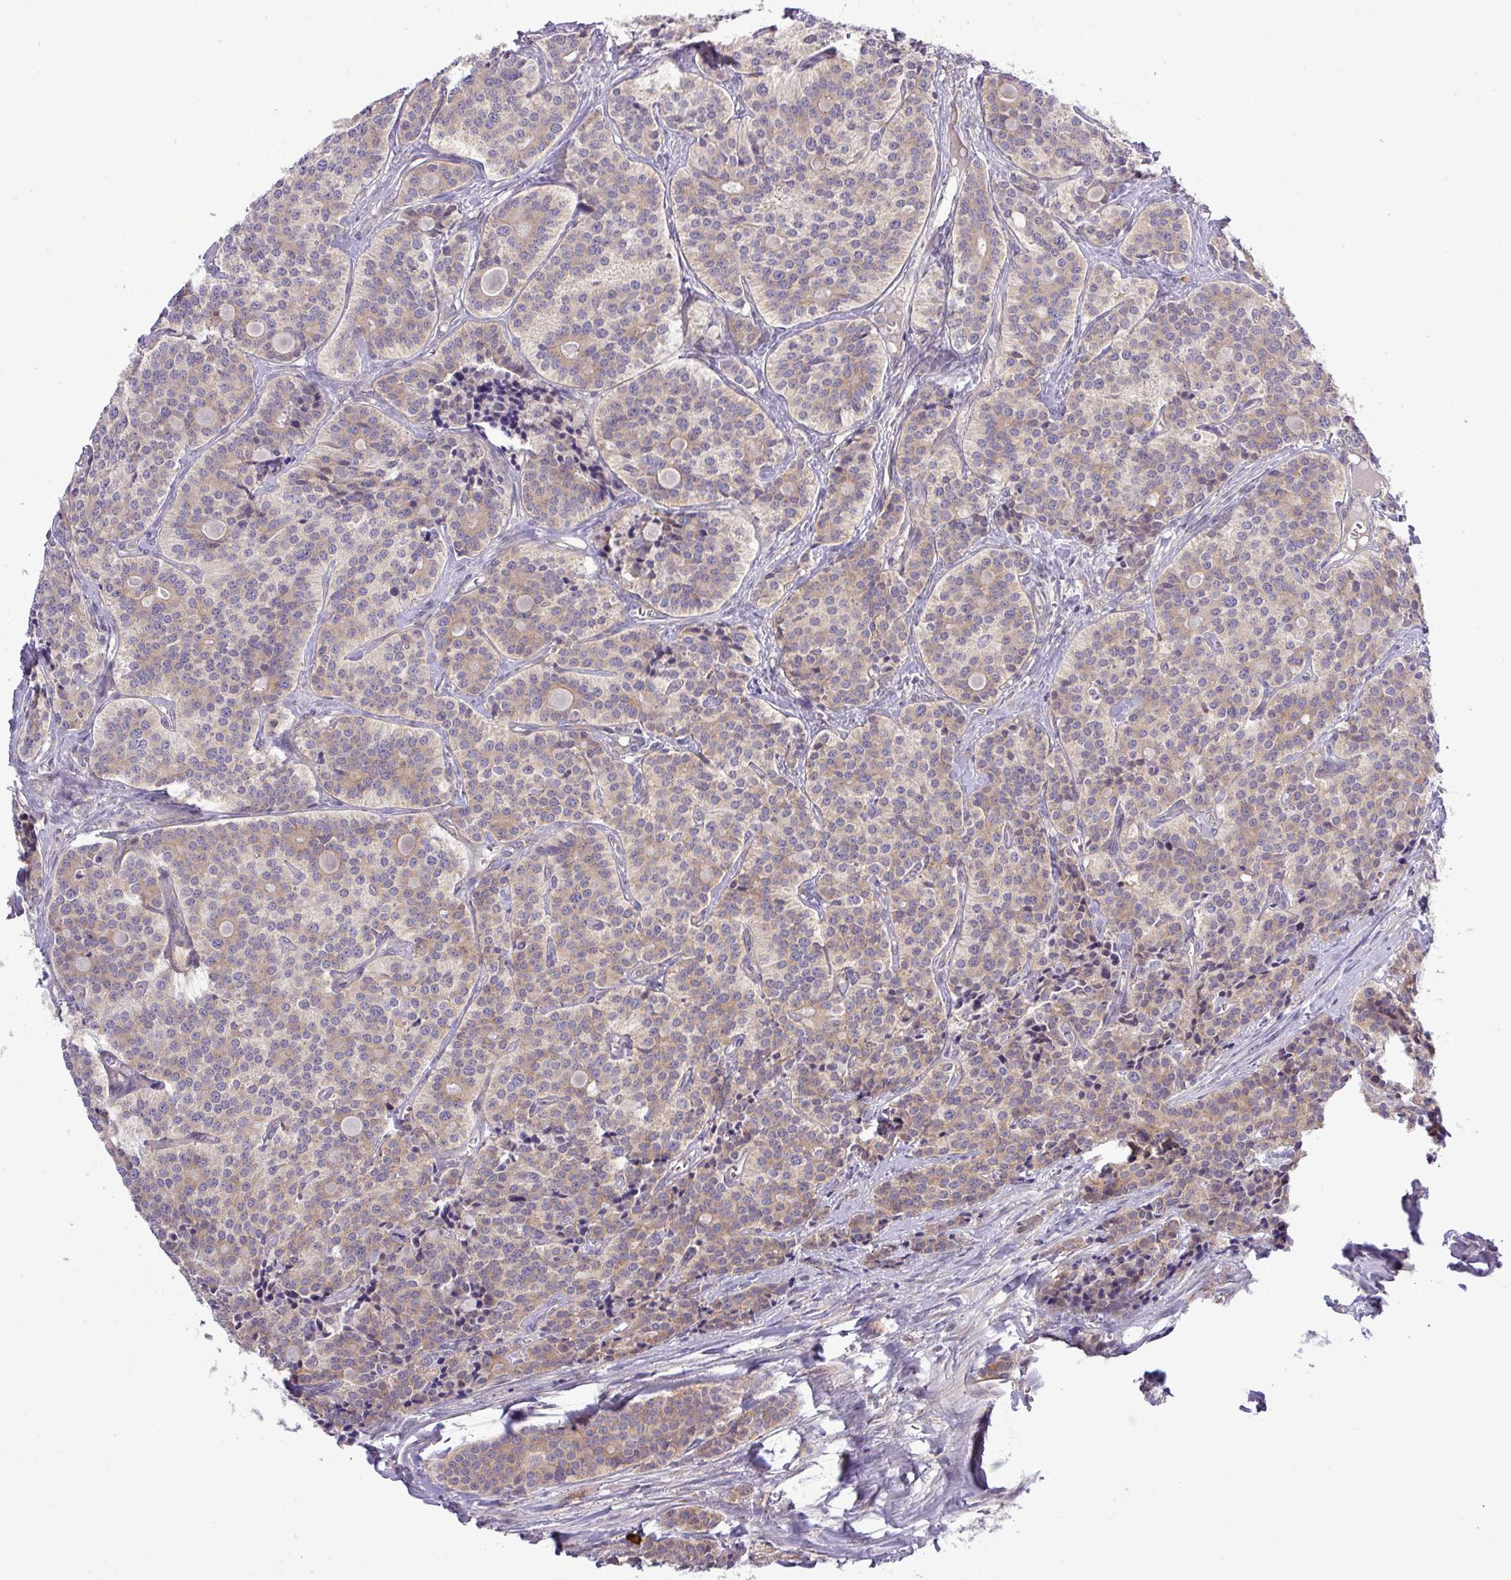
{"staining": {"intensity": "weak", "quantity": "25%-75%", "location": "cytoplasmic/membranous"}, "tissue": "carcinoid", "cell_type": "Tumor cells", "image_type": "cancer", "snomed": [{"axis": "morphology", "description": "Carcinoid, malignant, NOS"}, {"axis": "topography", "description": "Small intestine"}], "caption": "Carcinoid (malignant) stained with immunohistochemistry demonstrates weak cytoplasmic/membranous staining in about 25%-75% of tumor cells.", "gene": "FAM222B", "patient": {"sex": "male", "age": 63}}